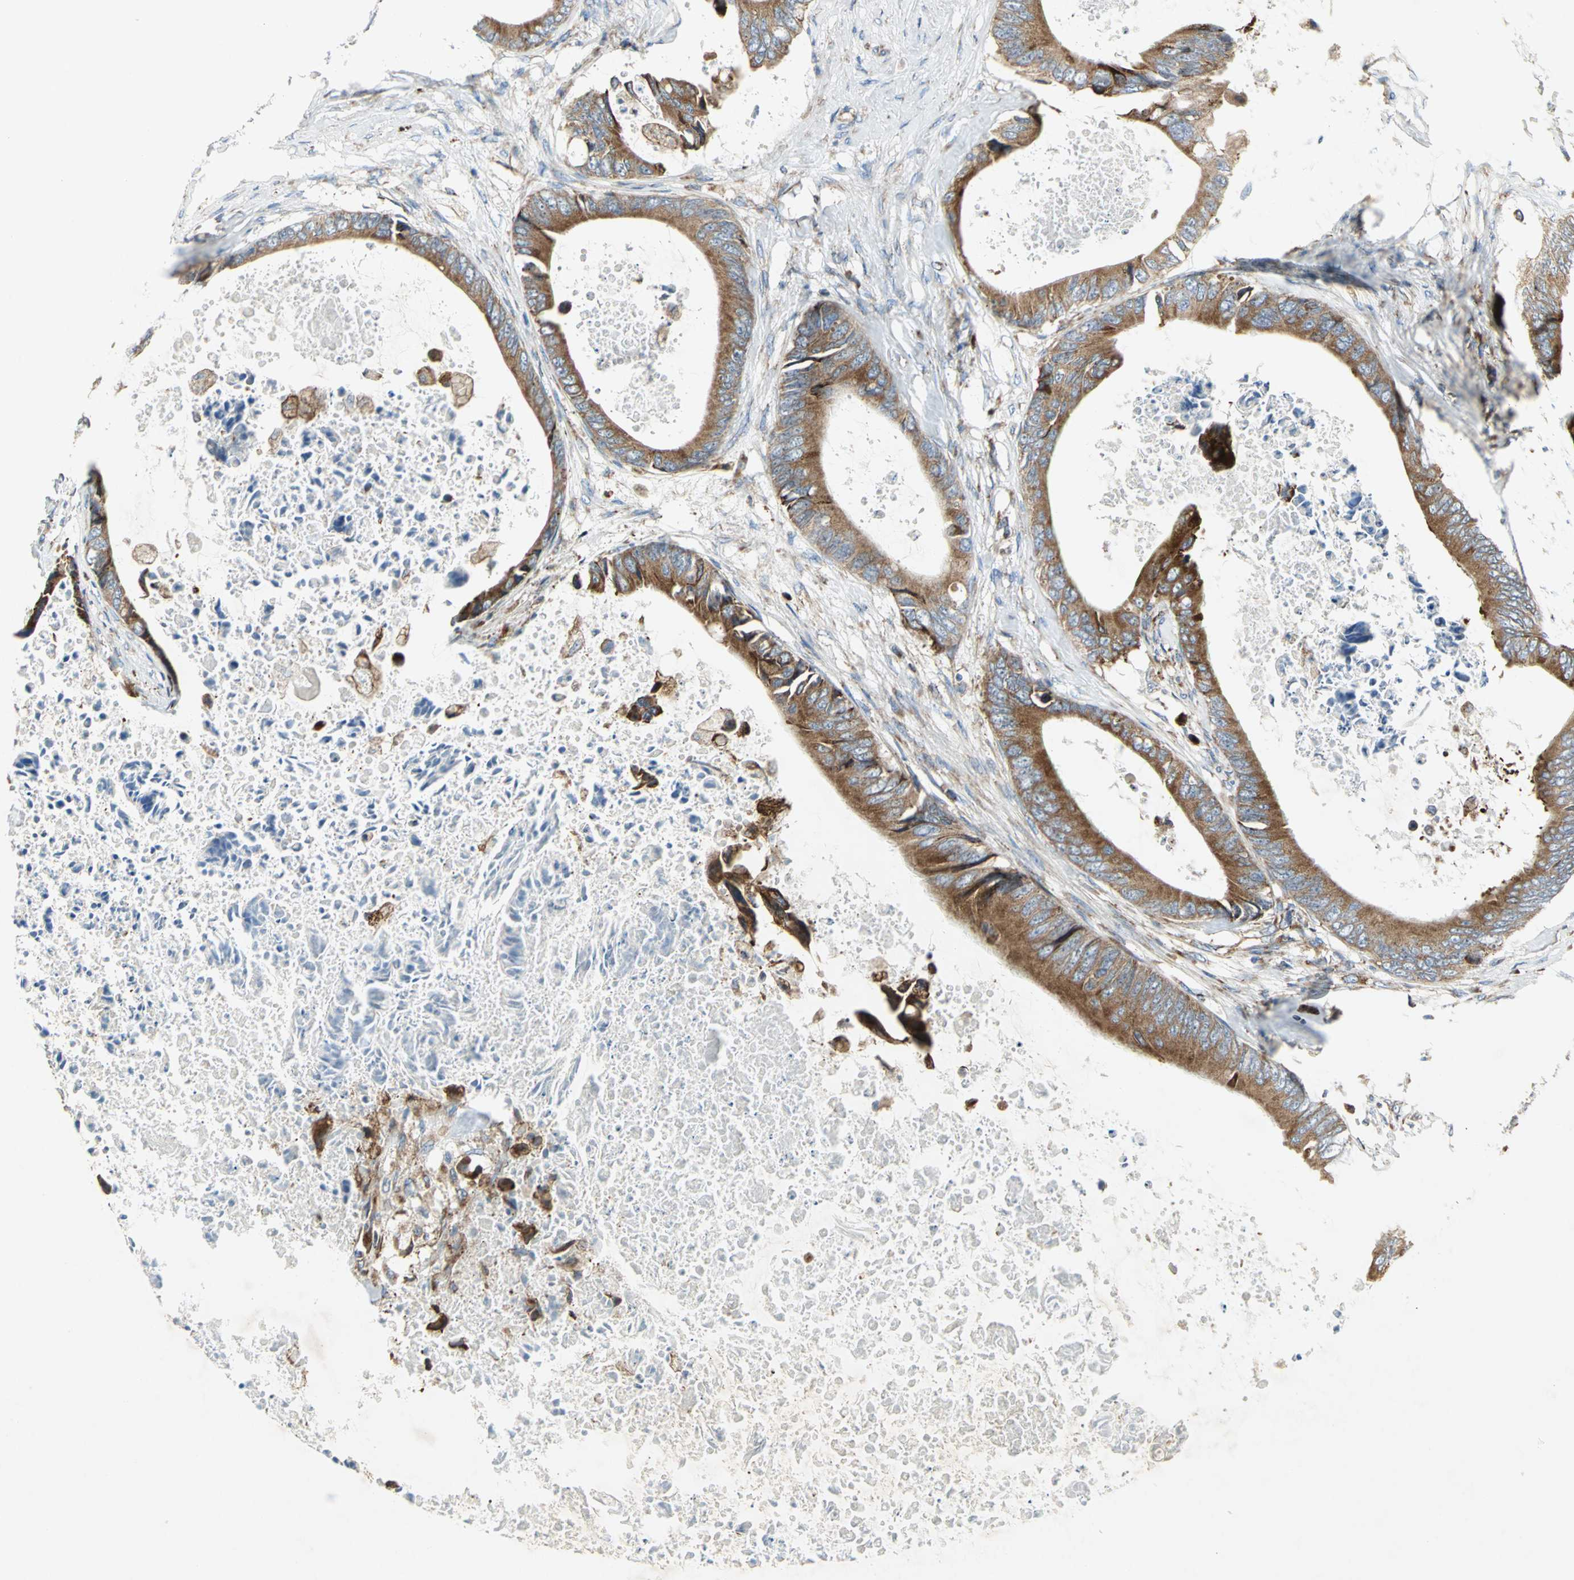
{"staining": {"intensity": "strong", "quantity": ">75%", "location": "cytoplasmic/membranous"}, "tissue": "colorectal cancer", "cell_type": "Tumor cells", "image_type": "cancer", "snomed": [{"axis": "morphology", "description": "Normal tissue, NOS"}, {"axis": "morphology", "description": "Adenocarcinoma, NOS"}, {"axis": "topography", "description": "Rectum"}, {"axis": "topography", "description": "Peripheral nerve tissue"}], "caption": "Protein staining reveals strong cytoplasmic/membranous expression in about >75% of tumor cells in colorectal cancer.", "gene": "TULP4", "patient": {"sex": "female", "age": 77}}